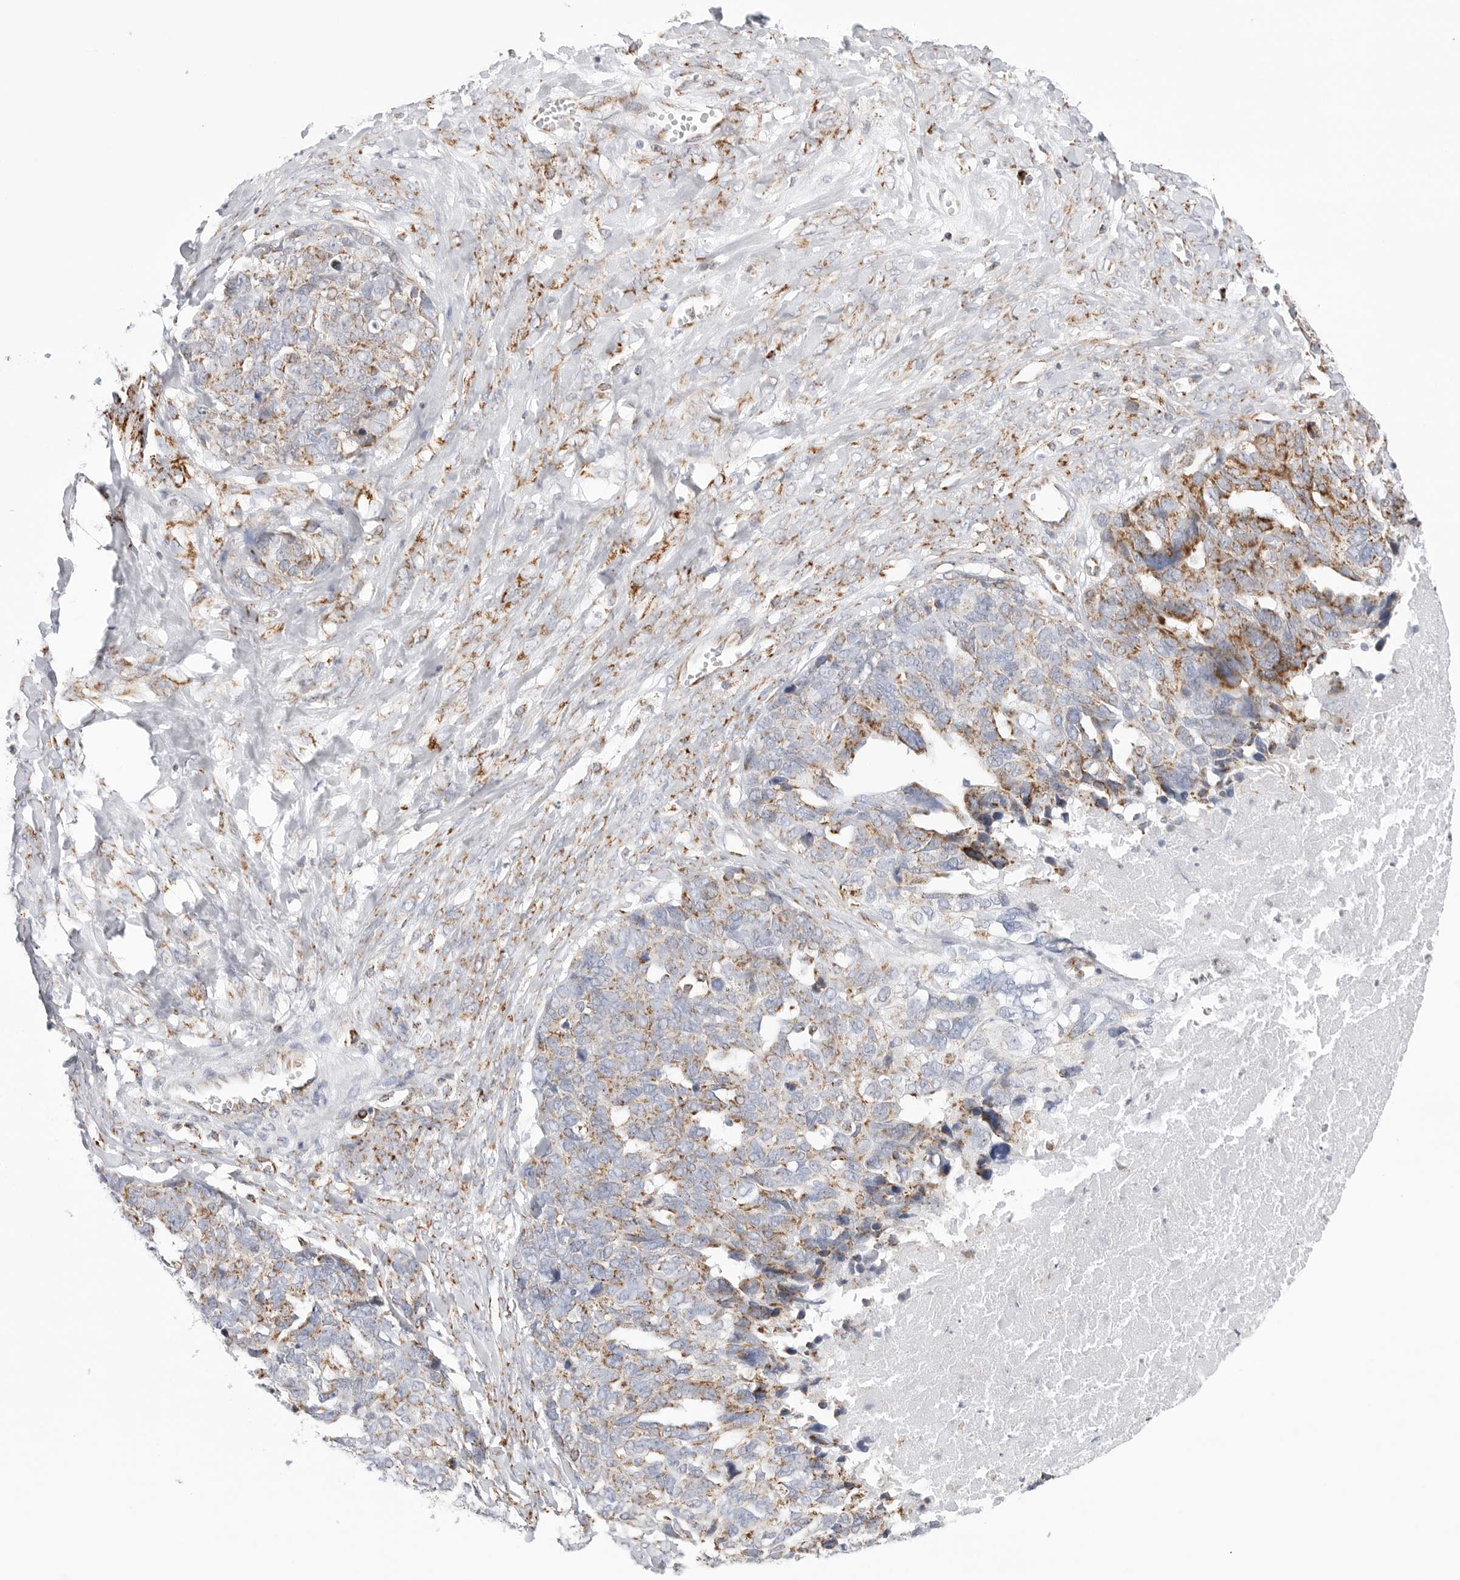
{"staining": {"intensity": "moderate", "quantity": "<25%", "location": "cytoplasmic/membranous"}, "tissue": "ovarian cancer", "cell_type": "Tumor cells", "image_type": "cancer", "snomed": [{"axis": "morphology", "description": "Cystadenocarcinoma, serous, NOS"}, {"axis": "topography", "description": "Ovary"}], "caption": "A brown stain shows moderate cytoplasmic/membranous positivity of a protein in ovarian cancer (serous cystadenocarcinoma) tumor cells. The staining was performed using DAB, with brown indicating positive protein expression. Nuclei are stained blue with hematoxylin.", "gene": "ATP5IF1", "patient": {"sex": "female", "age": 79}}